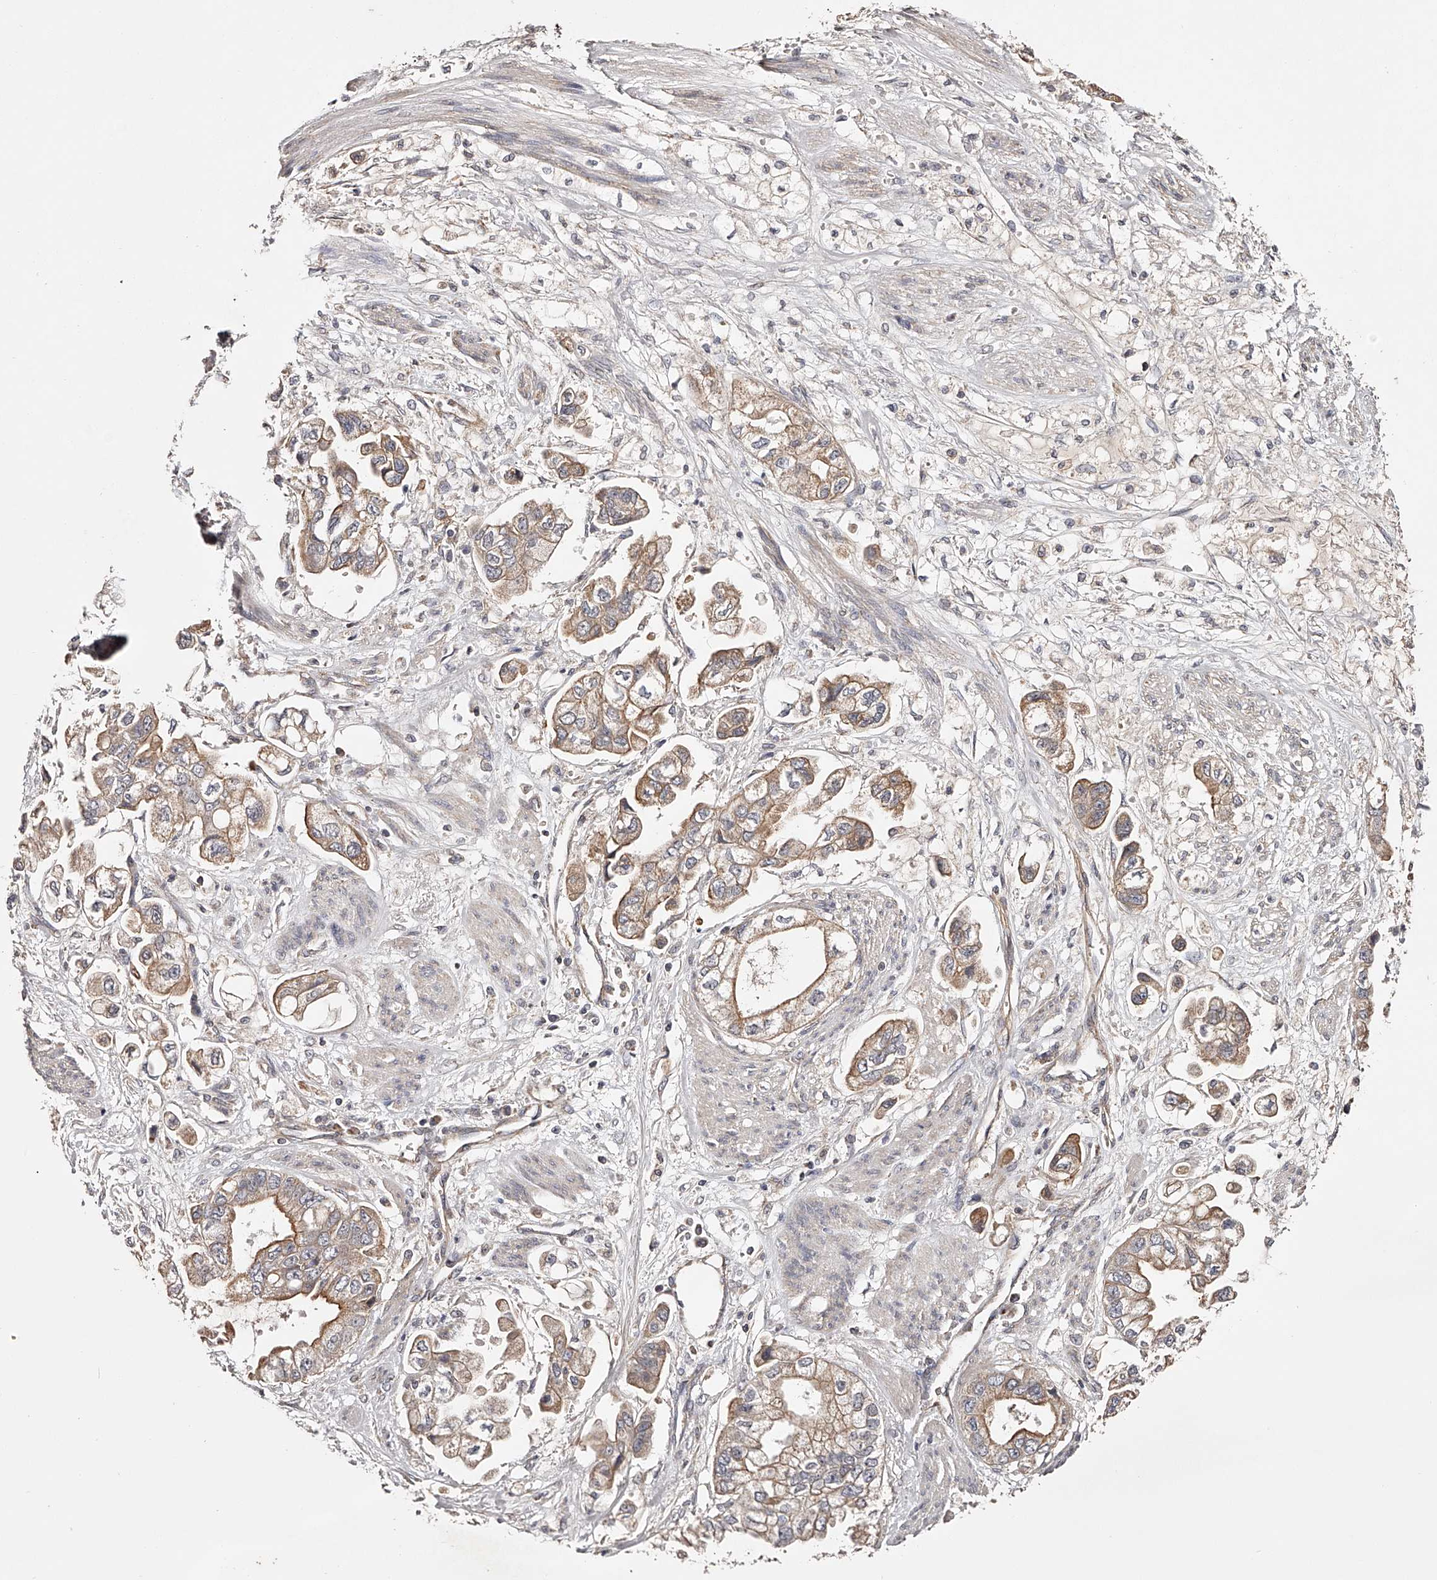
{"staining": {"intensity": "moderate", "quantity": ">75%", "location": "cytoplasmic/membranous"}, "tissue": "stomach cancer", "cell_type": "Tumor cells", "image_type": "cancer", "snomed": [{"axis": "morphology", "description": "Adenocarcinoma, NOS"}, {"axis": "topography", "description": "Stomach"}], "caption": "The immunohistochemical stain shows moderate cytoplasmic/membranous expression in tumor cells of stomach cancer (adenocarcinoma) tissue.", "gene": "USP21", "patient": {"sex": "male", "age": 62}}